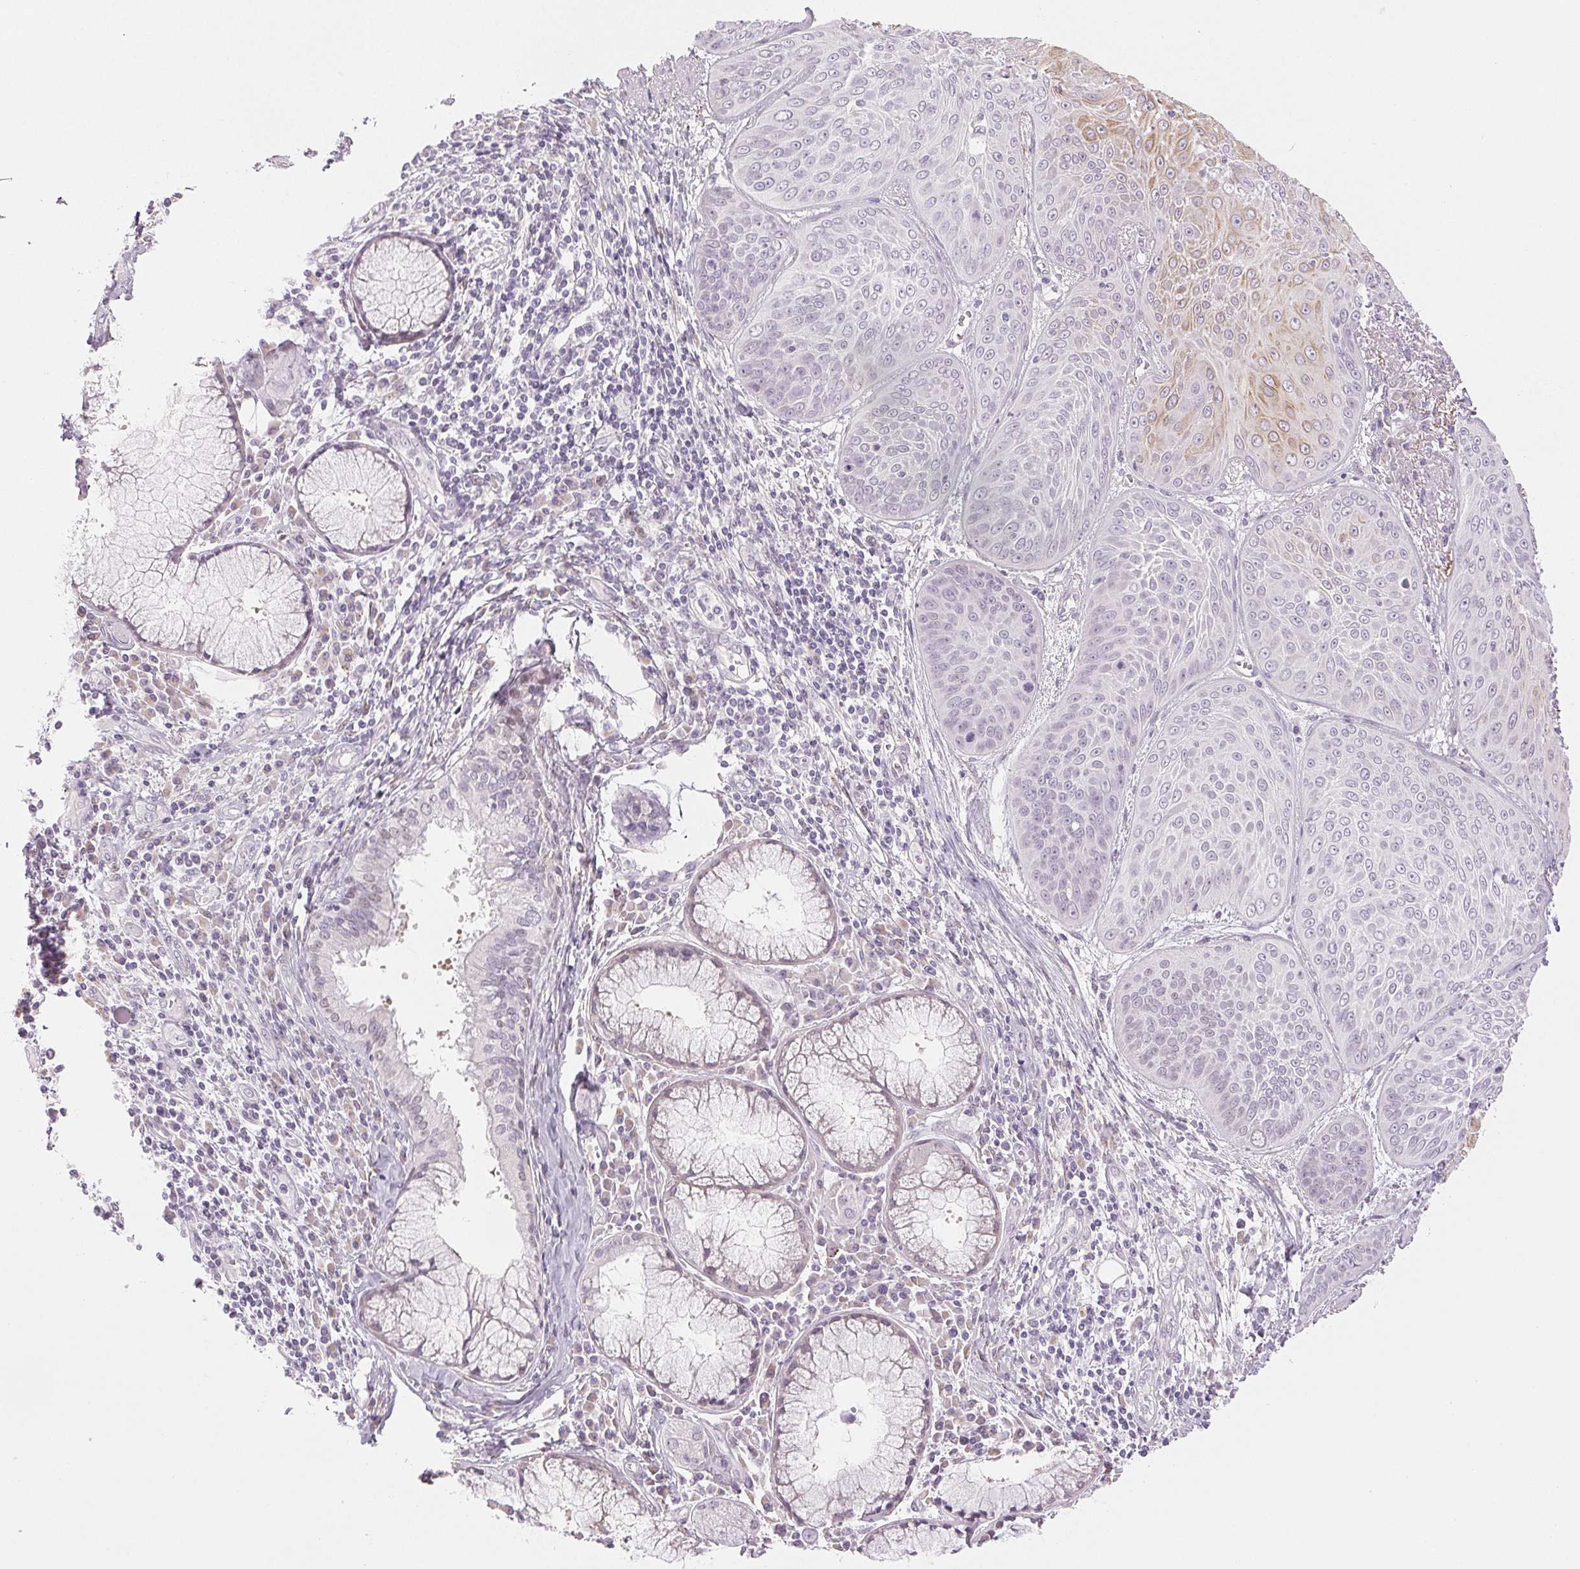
{"staining": {"intensity": "weak", "quantity": "<25%", "location": "cytoplasmic/membranous"}, "tissue": "lung cancer", "cell_type": "Tumor cells", "image_type": "cancer", "snomed": [{"axis": "morphology", "description": "Squamous cell carcinoma, NOS"}, {"axis": "topography", "description": "Lung"}], "caption": "High power microscopy image of an IHC histopathology image of lung squamous cell carcinoma, revealing no significant positivity in tumor cells.", "gene": "DNAJC6", "patient": {"sex": "male", "age": 74}}